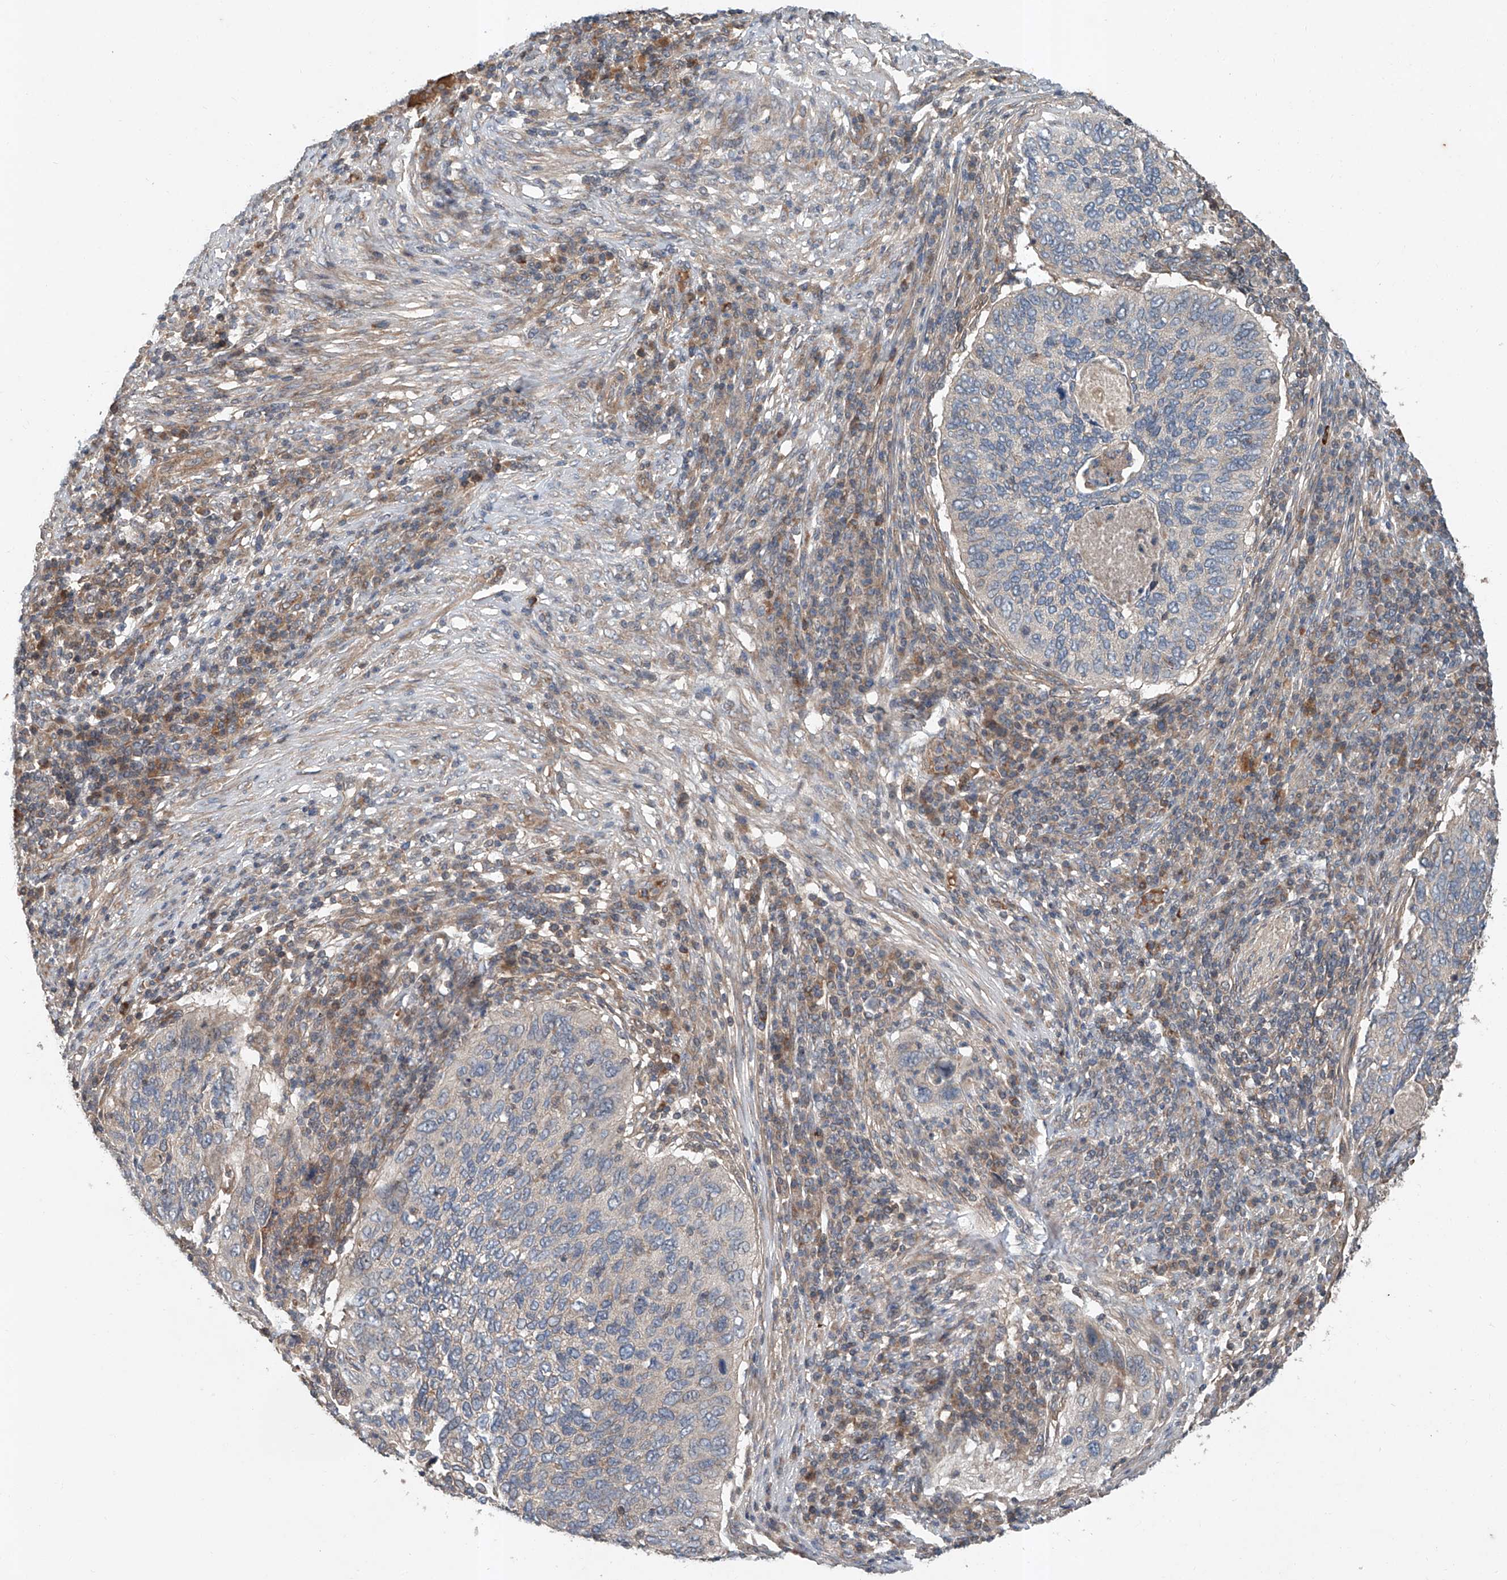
{"staining": {"intensity": "negative", "quantity": "none", "location": "none"}, "tissue": "cervical cancer", "cell_type": "Tumor cells", "image_type": "cancer", "snomed": [{"axis": "morphology", "description": "Squamous cell carcinoma, NOS"}, {"axis": "topography", "description": "Cervix"}], "caption": "This is an immunohistochemistry micrograph of cervical squamous cell carcinoma. There is no positivity in tumor cells.", "gene": "ADAM23", "patient": {"sex": "female", "age": 38}}